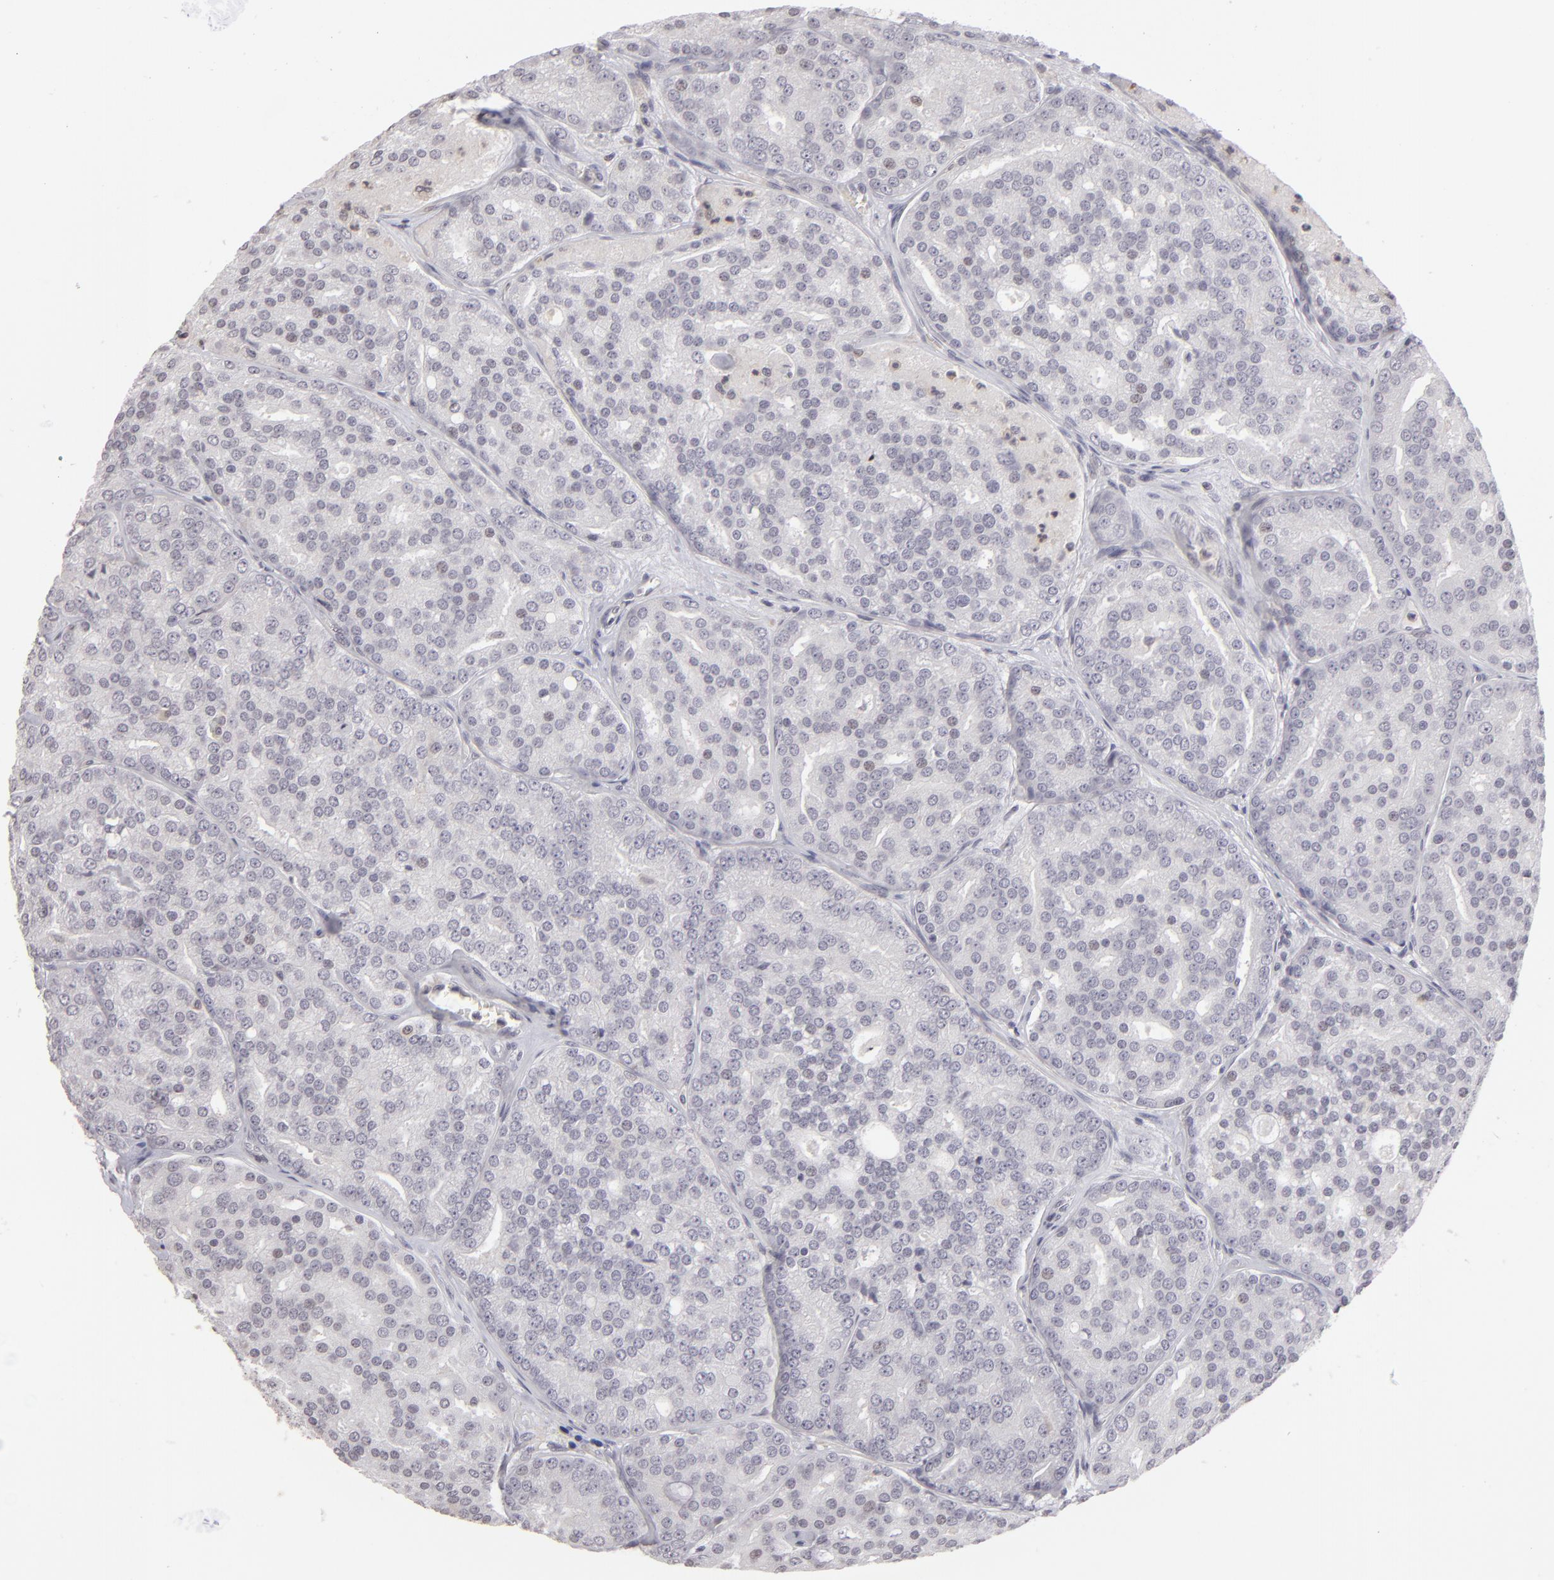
{"staining": {"intensity": "negative", "quantity": "none", "location": "none"}, "tissue": "prostate cancer", "cell_type": "Tumor cells", "image_type": "cancer", "snomed": [{"axis": "morphology", "description": "Adenocarcinoma, High grade"}, {"axis": "topography", "description": "Prostate"}], "caption": "Immunohistochemistry (IHC) of prostate high-grade adenocarcinoma shows no positivity in tumor cells.", "gene": "CLDN2", "patient": {"sex": "male", "age": 64}}